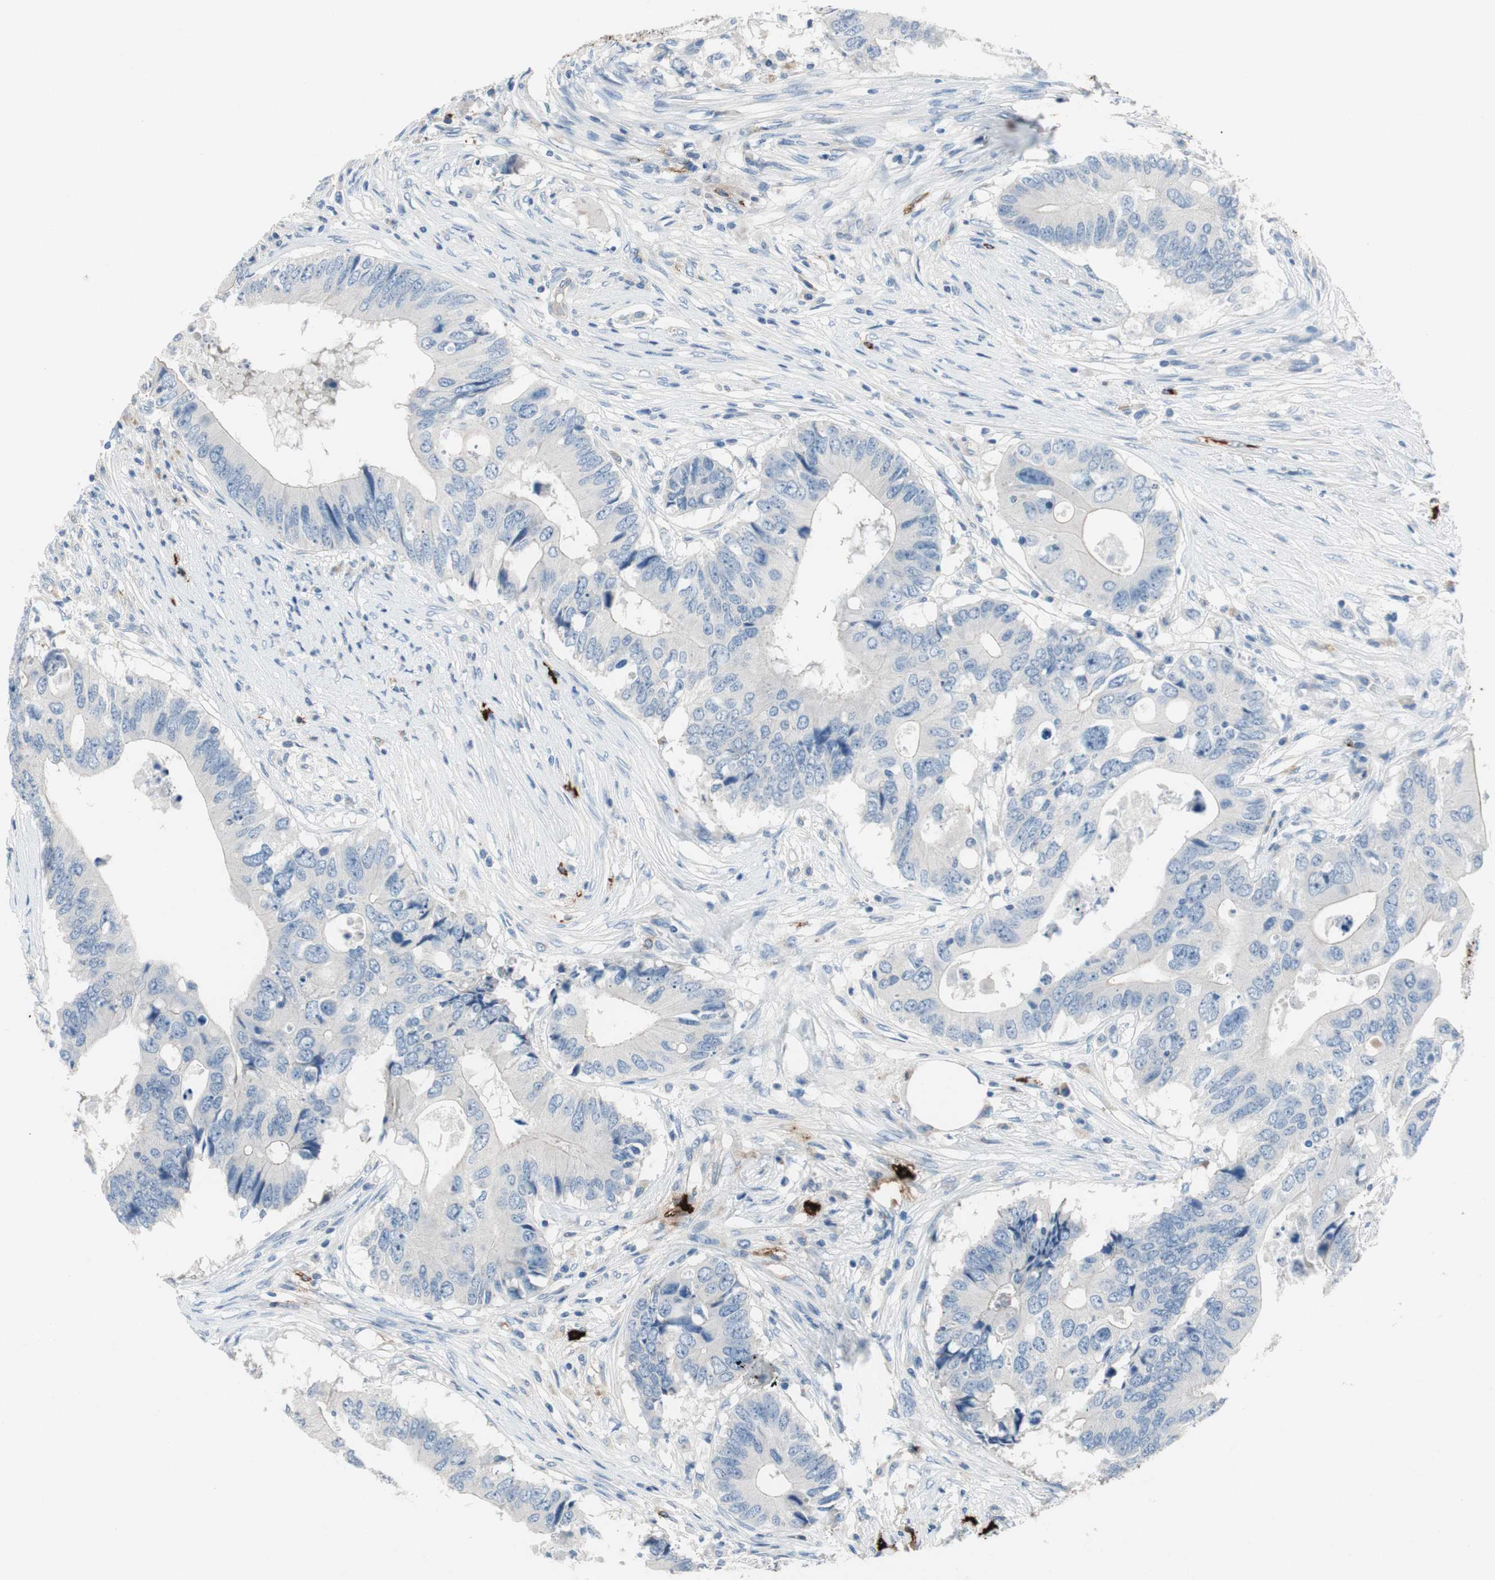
{"staining": {"intensity": "negative", "quantity": "none", "location": "none"}, "tissue": "colorectal cancer", "cell_type": "Tumor cells", "image_type": "cancer", "snomed": [{"axis": "morphology", "description": "Adenocarcinoma, NOS"}, {"axis": "topography", "description": "Colon"}], "caption": "DAB immunohistochemical staining of colorectal cancer (adenocarcinoma) demonstrates no significant expression in tumor cells.", "gene": "CPA3", "patient": {"sex": "male", "age": 71}}